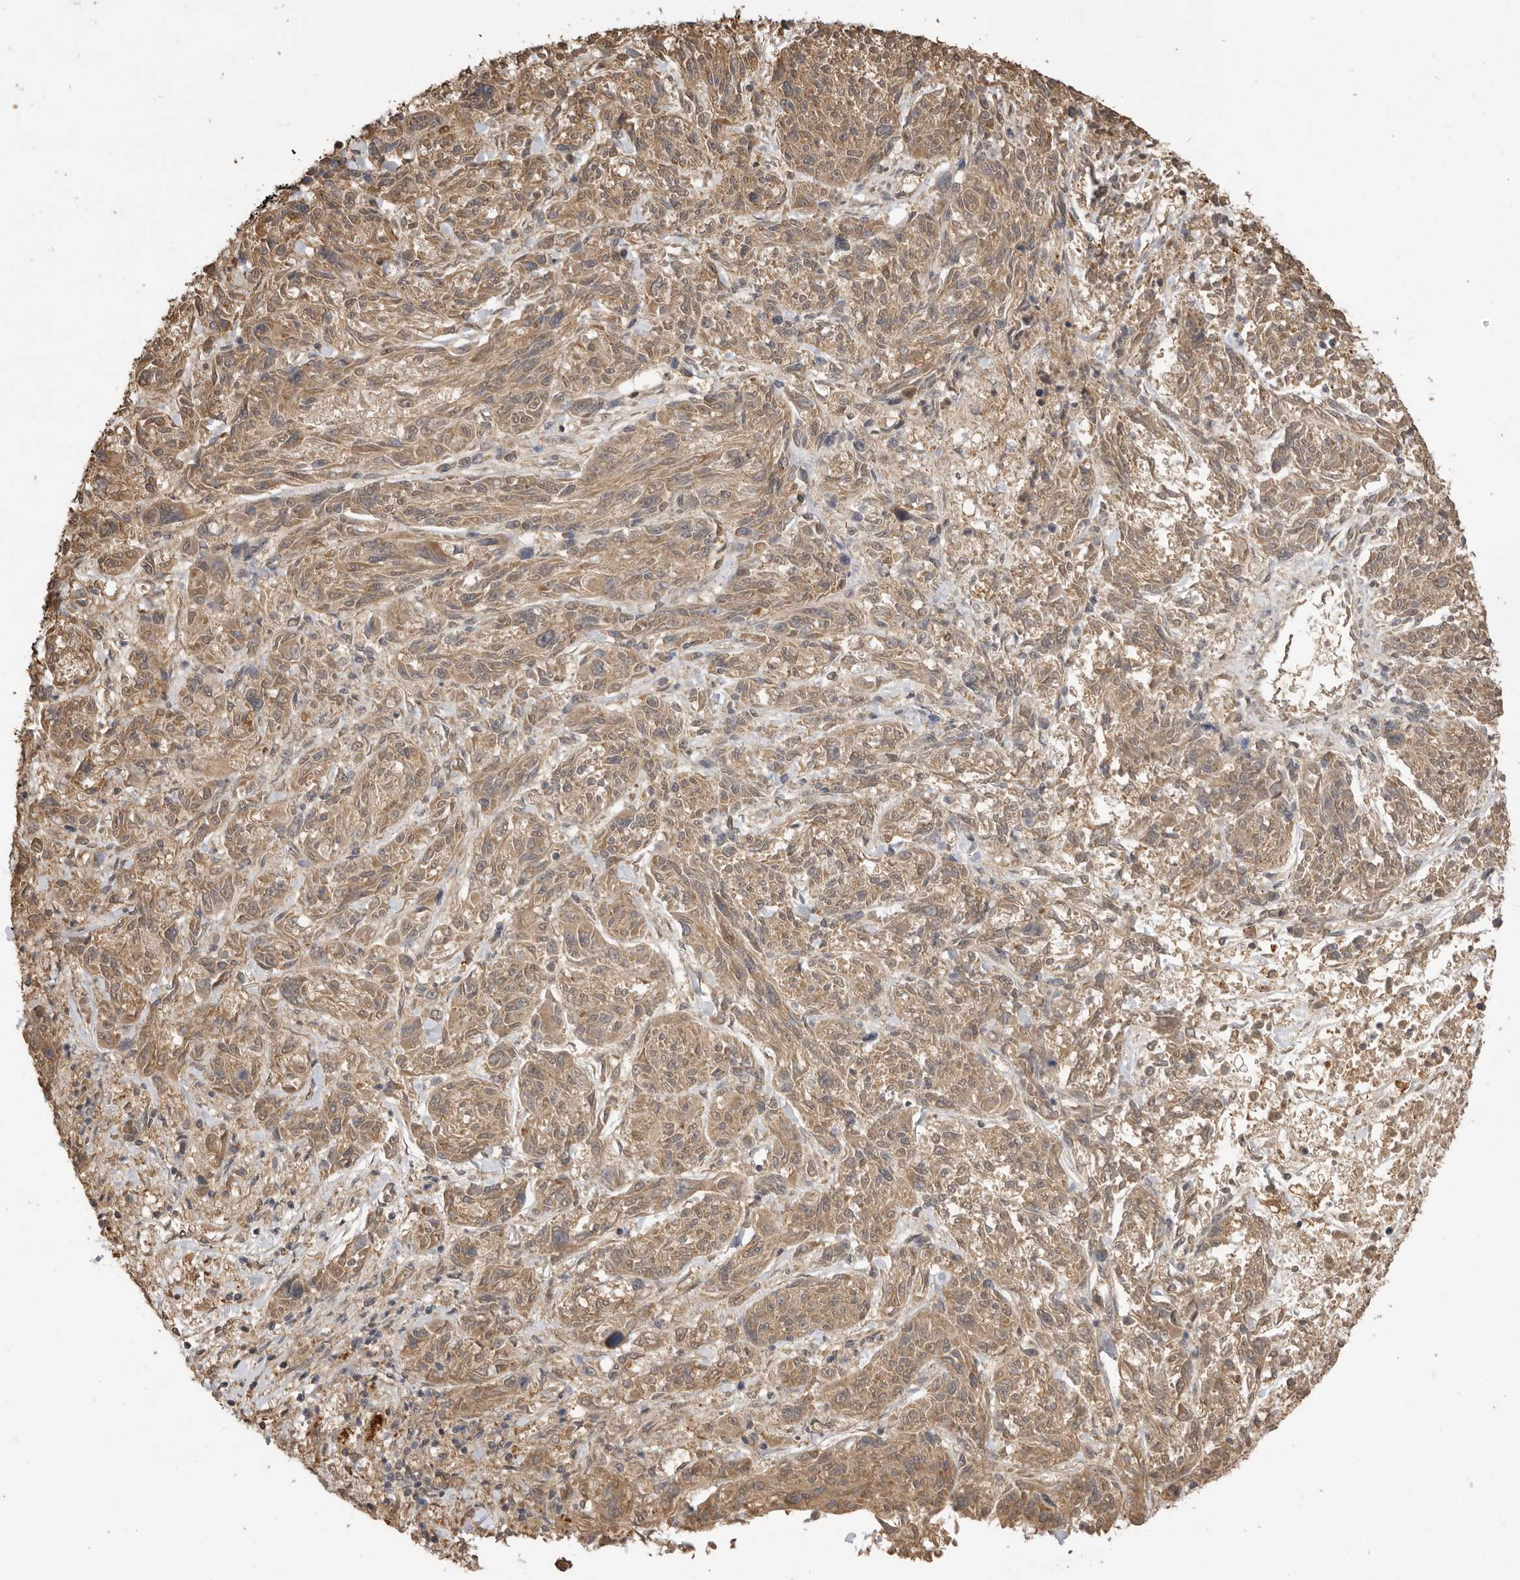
{"staining": {"intensity": "weak", "quantity": ">75%", "location": "cytoplasmic/membranous"}, "tissue": "melanoma", "cell_type": "Tumor cells", "image_type": "cancer", "snomed": [{"axis": "morphology", "description": "Malignant melanoma, NOS"}, {"axis": "topography", "description": "Skin"}], "caption": "A brown stain shows weak cytoplasmic/membranous positivity of a protein in human malignant melanoma tumor cells.", "gene": "JAG2", "patient": {"sex": "male", "age": 53}}